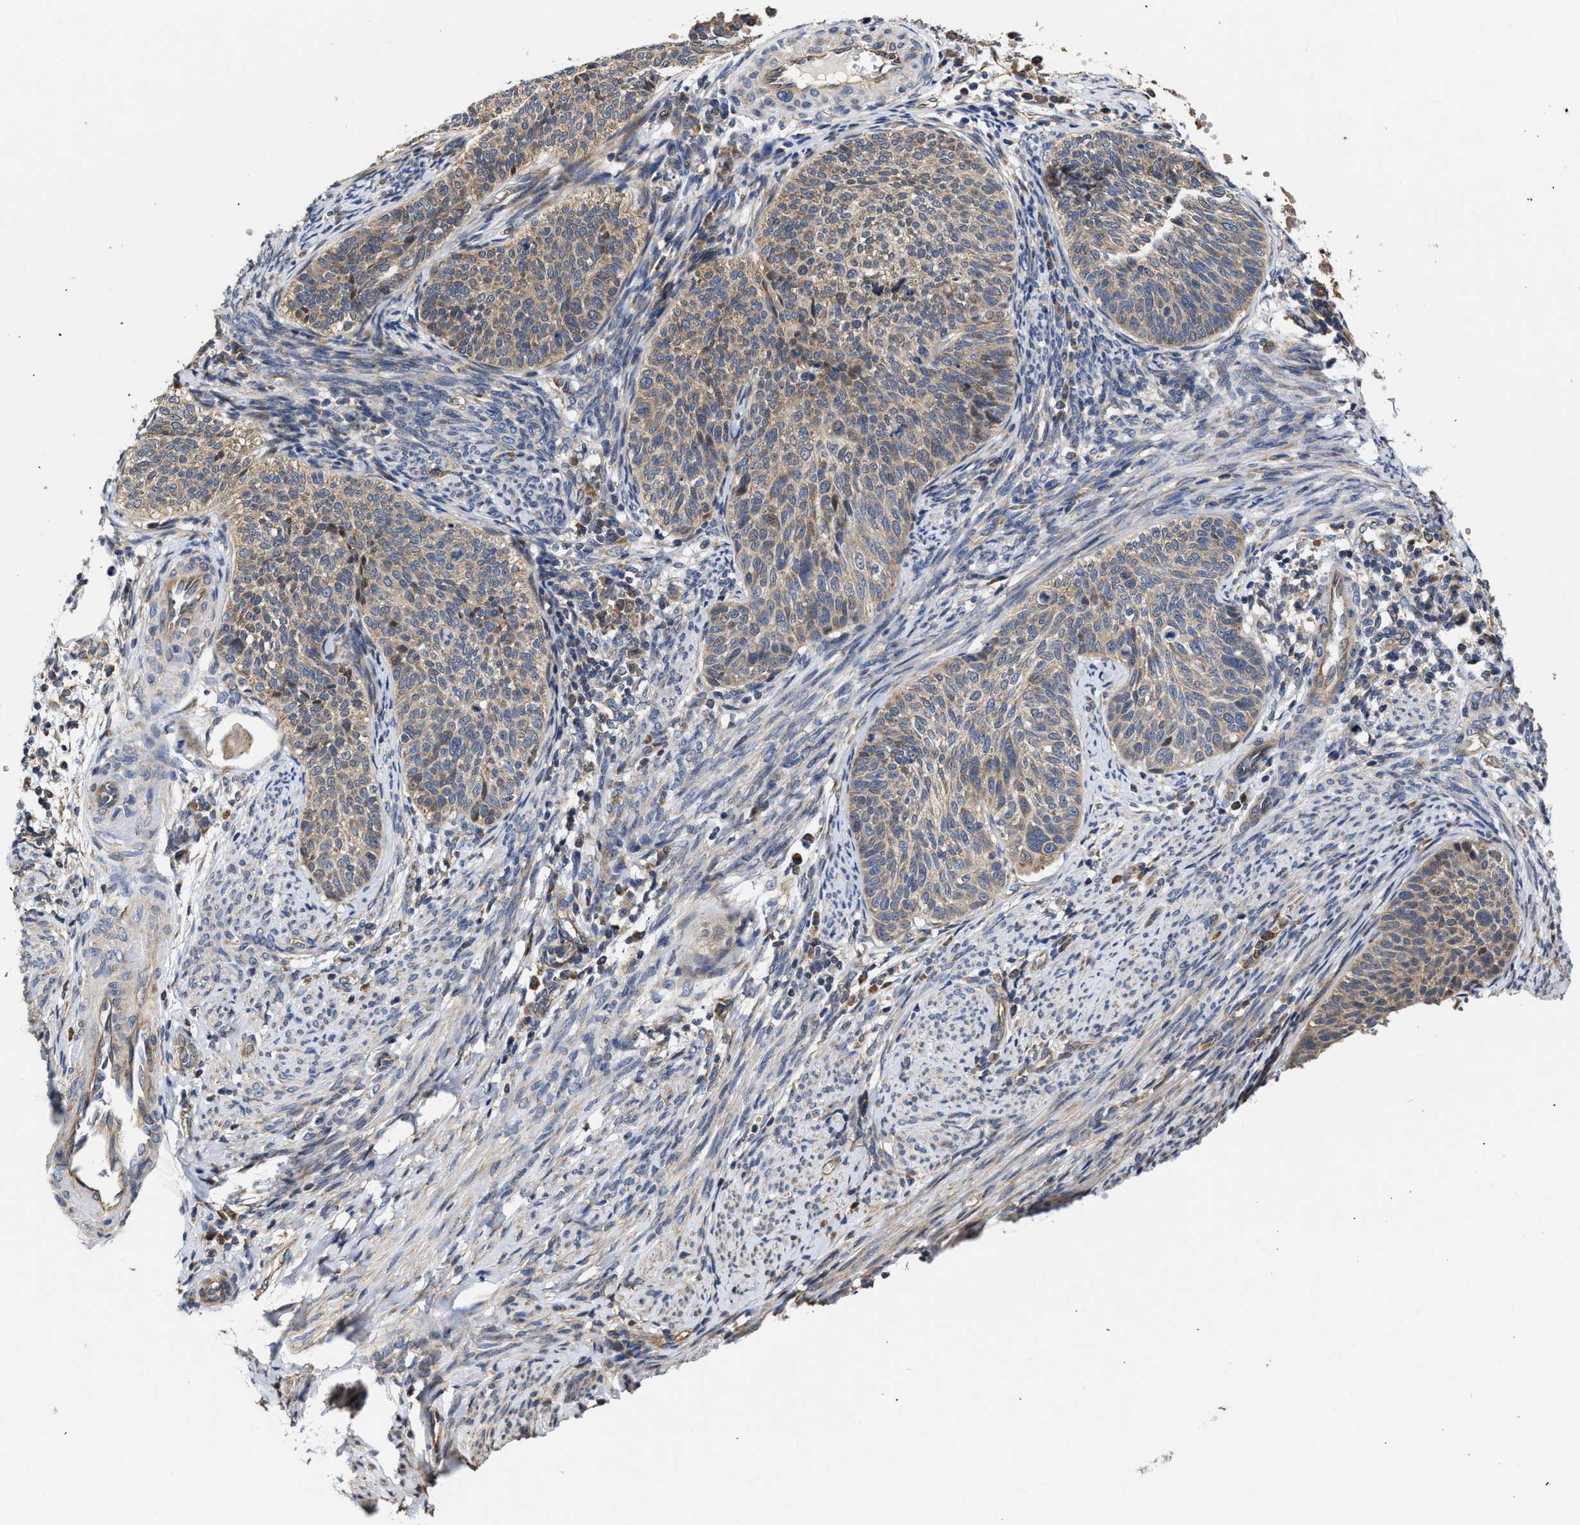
{"staining": {"intensity": "weak", "quantity": ">75%", "location": "cytoplasmic/membranous"}, "tissue": "cervical cancer", "cell_type": "Tumor cells", "image_type": "cancer", "snomed": [{"axis": "morphology", "description": "Squamous cell carcinoma, NOS"}, {"axis": "topography", "description": "Cervix"}], "caption": "The image exhibits a brown stain indicating the presence of a protein in the cytoplasmic/membranous of tumor cells in squamous cell carcinoma (cervical). (DAB = brown stain, brightfield microscopy at high magnification).", "gene": "TRAF6", "patient": {"sex": "female", "age": 70}}